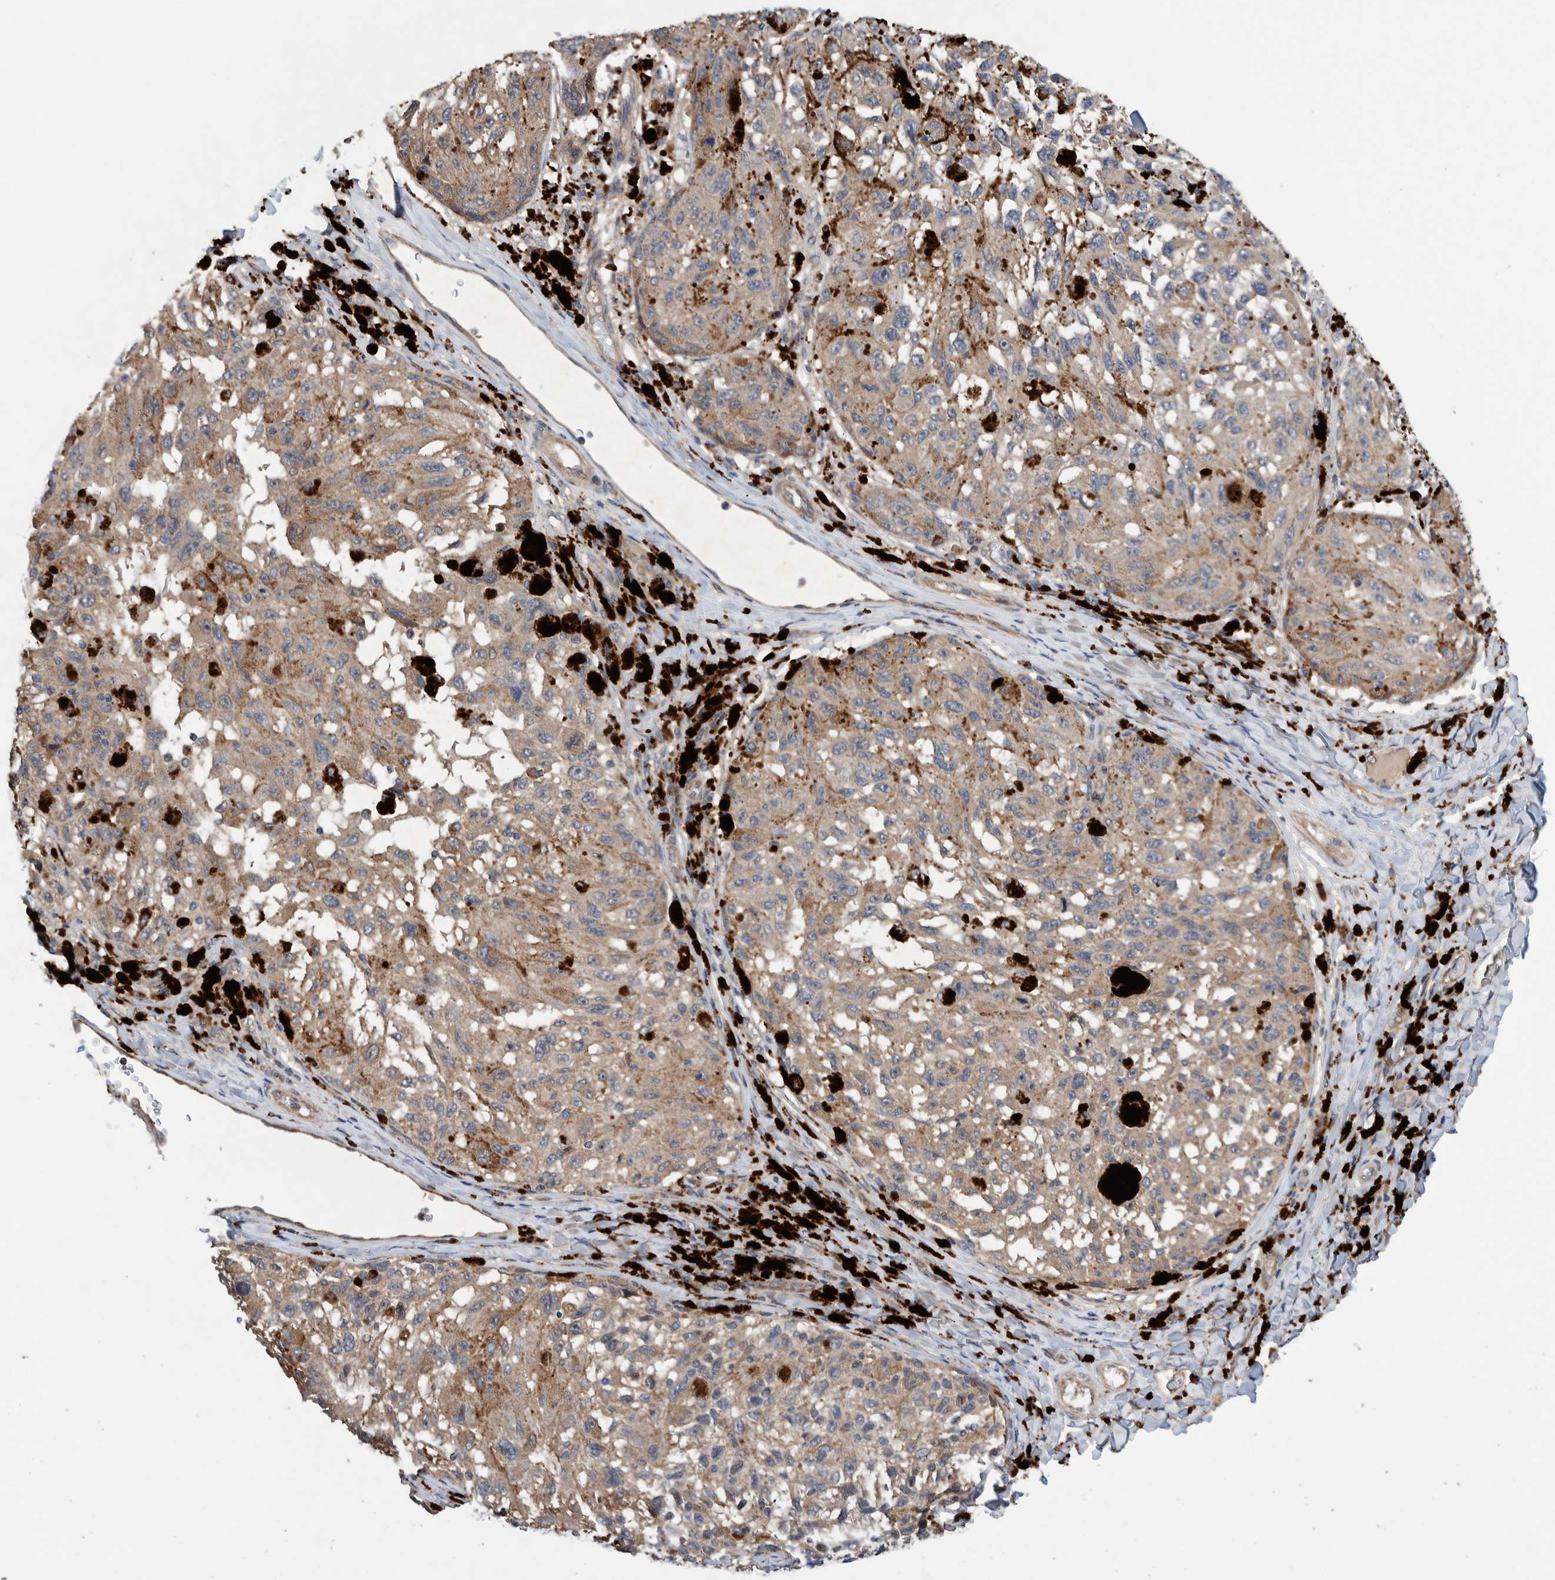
{"staining": {"intensity": "weak", "quantity": ">75%", "location": "cytoplasmic/membranous"}, "tissue": "melanoma", "cell_type": "Tumor cells", "image_type": "cancer", "snomed": [{"axis": "morphology", "description": "Malignant melanoma, NOS"}, {"axis": "topography", "description": "Skin"}], "caption": "Immunohistochemistry image of neoplastic tissue: human malignant melanoma stained using immunohistochemistry (IHC) exhibits low levels of weak protein expression localized specifically in the cytoplasmic/membranous of tumor cells, appearing as a cytoplasmic/membranous brown color.", "gene": "PIK3R6", "patient": {"sex": "female", "age": 73}}